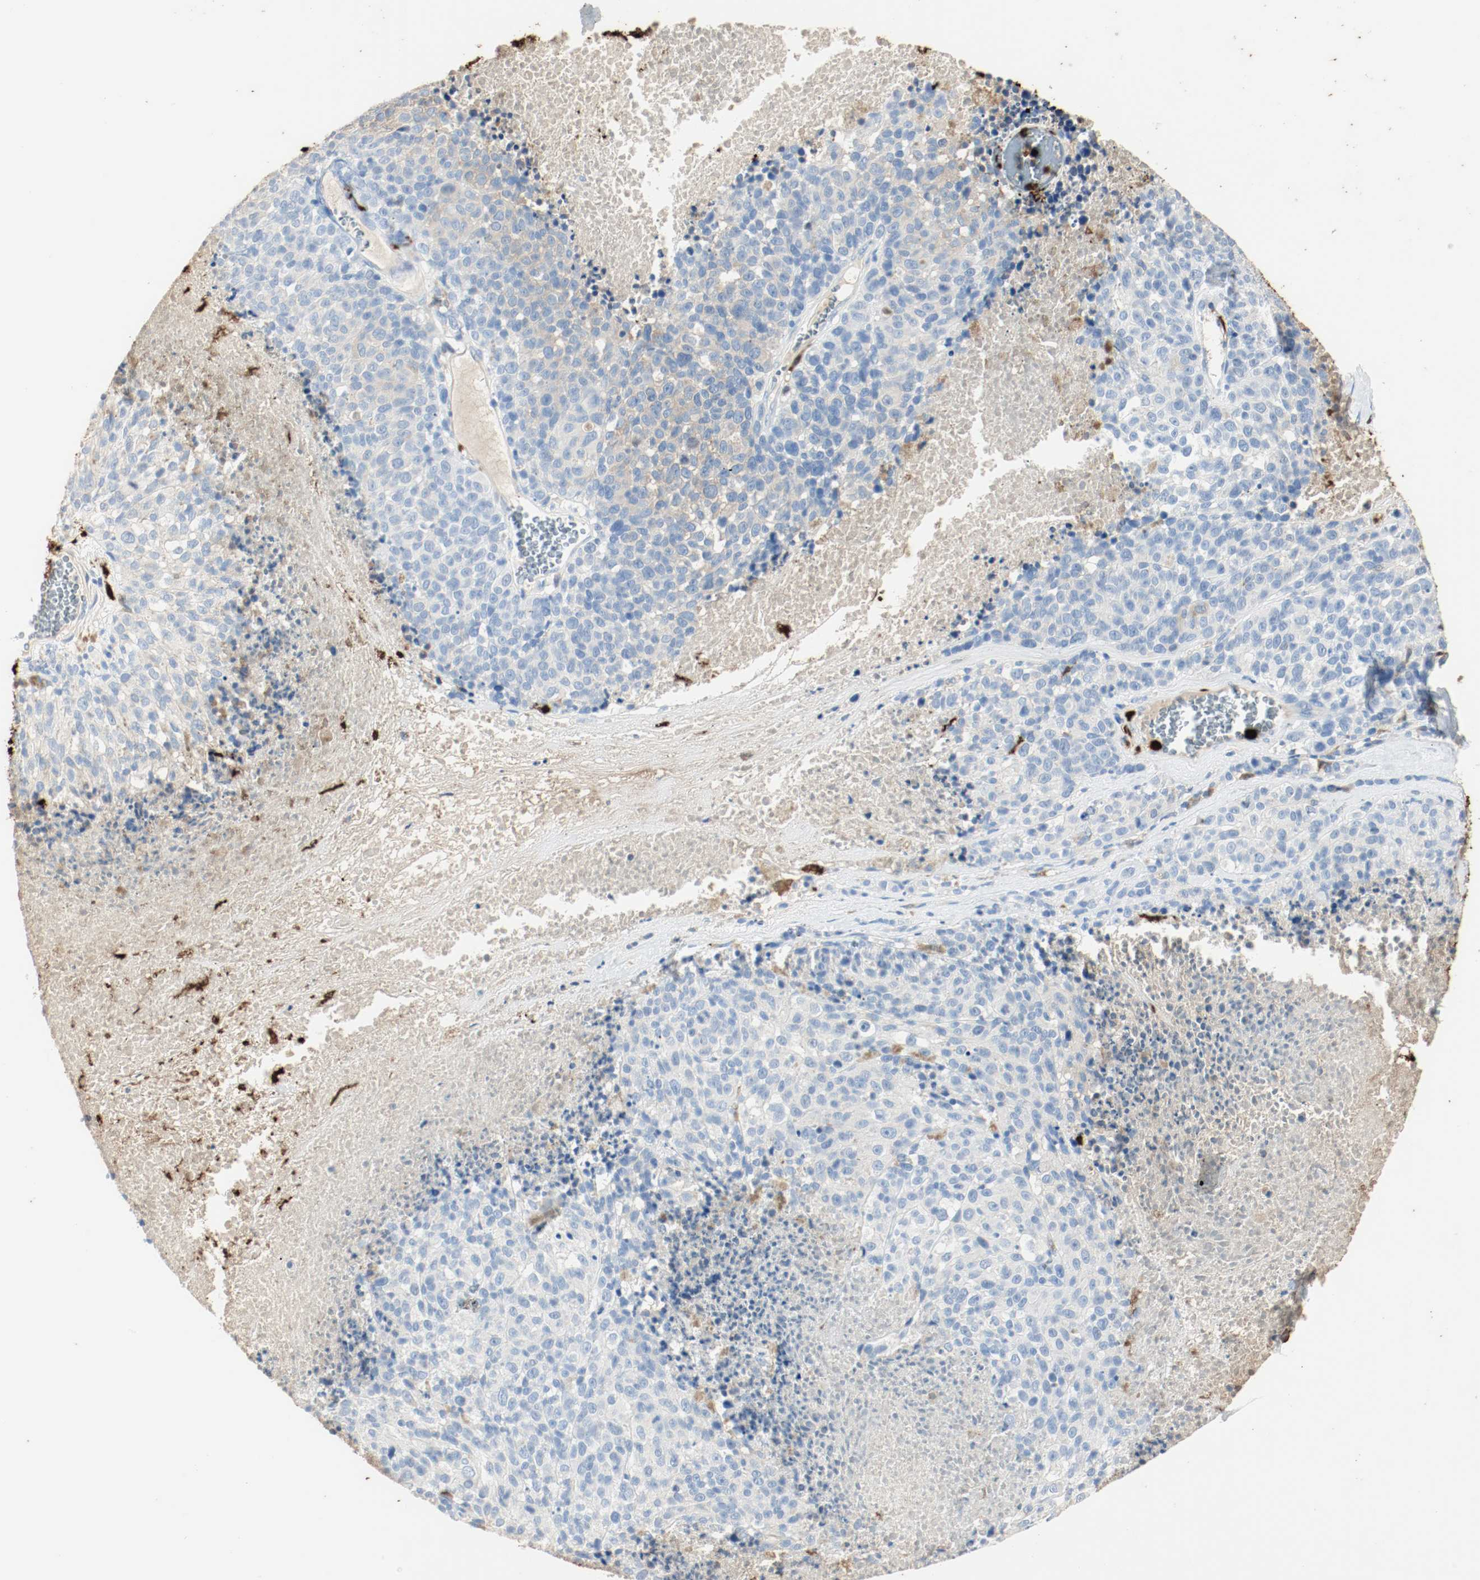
{"staining": {"intensity": "negative", "quantity": "none", "location": "none"}, "tissue": "melanoma", "cell_type": "Tumor cells", "image_type": "cancer", "snomed": [{"axis": "morphology", "description": "Malignant melanoma, Metastatic site"}, {"axis": "topography", "description": "Cerebral cortex"}], "caption": "Tumor cells are negative for brown protein staining in melanoma.", "gene": "S100A9", "patient": {"sex": "female", "age": 52}}